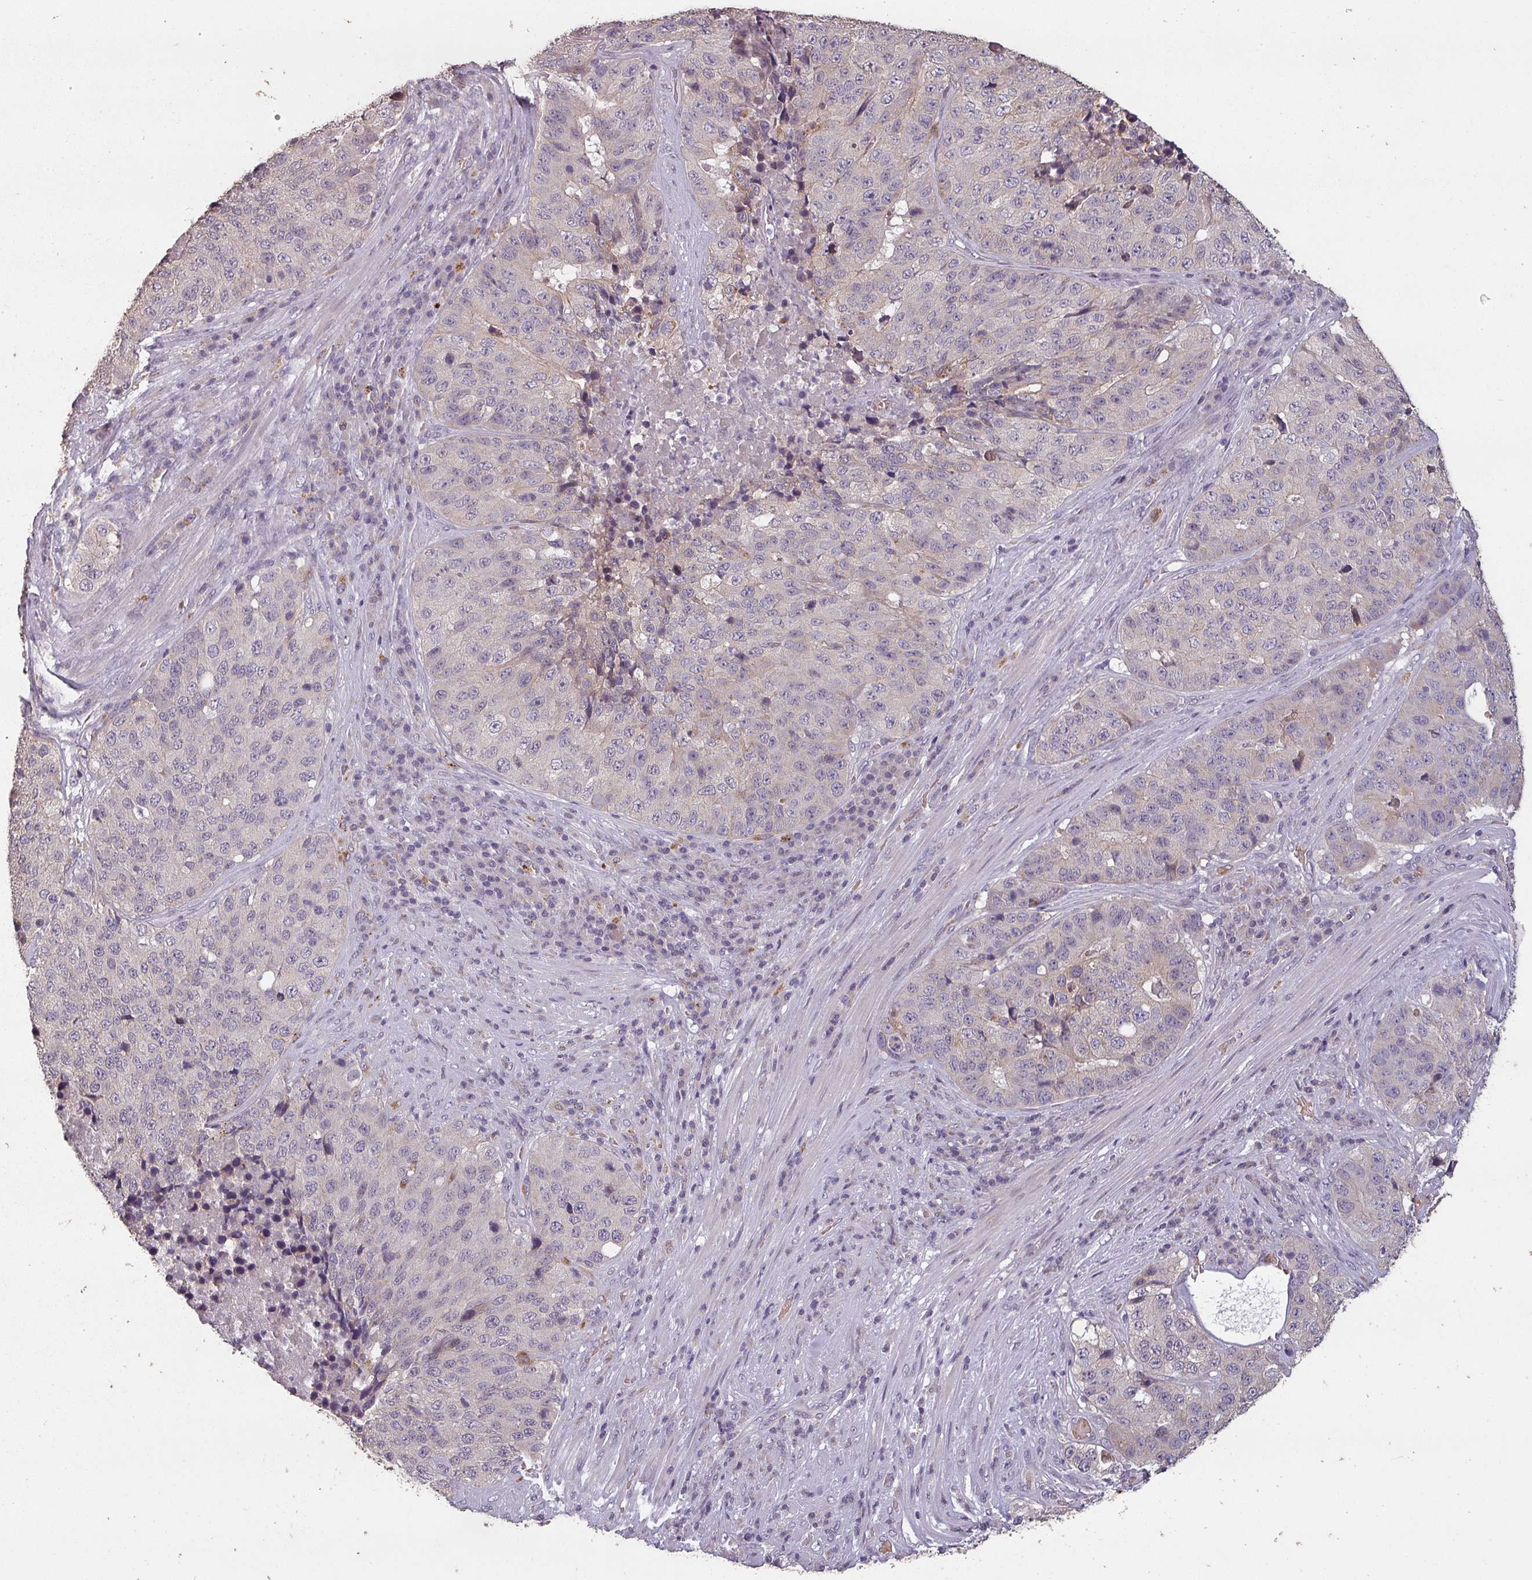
{"staining": {"intensity": "weak", "quantity": "<25%", "location": "cytoplasmic/membranous"}, "tissue": "stomach cancer", "cell_type": "Tumor cells", "image_type": "cancer", "snomed": [{"axis": "morphology", "description": "Adenocarcinoma, NOS"}, {"axis": "topography", "description": "Stomach"}], "caption": "DAB immunohistochemical staining of human adenocarcinoma (stomach) displays no significant expression in tumor cells.", "gene": "LYPLA1", "patient": {"sex": "male", "age": 71}}